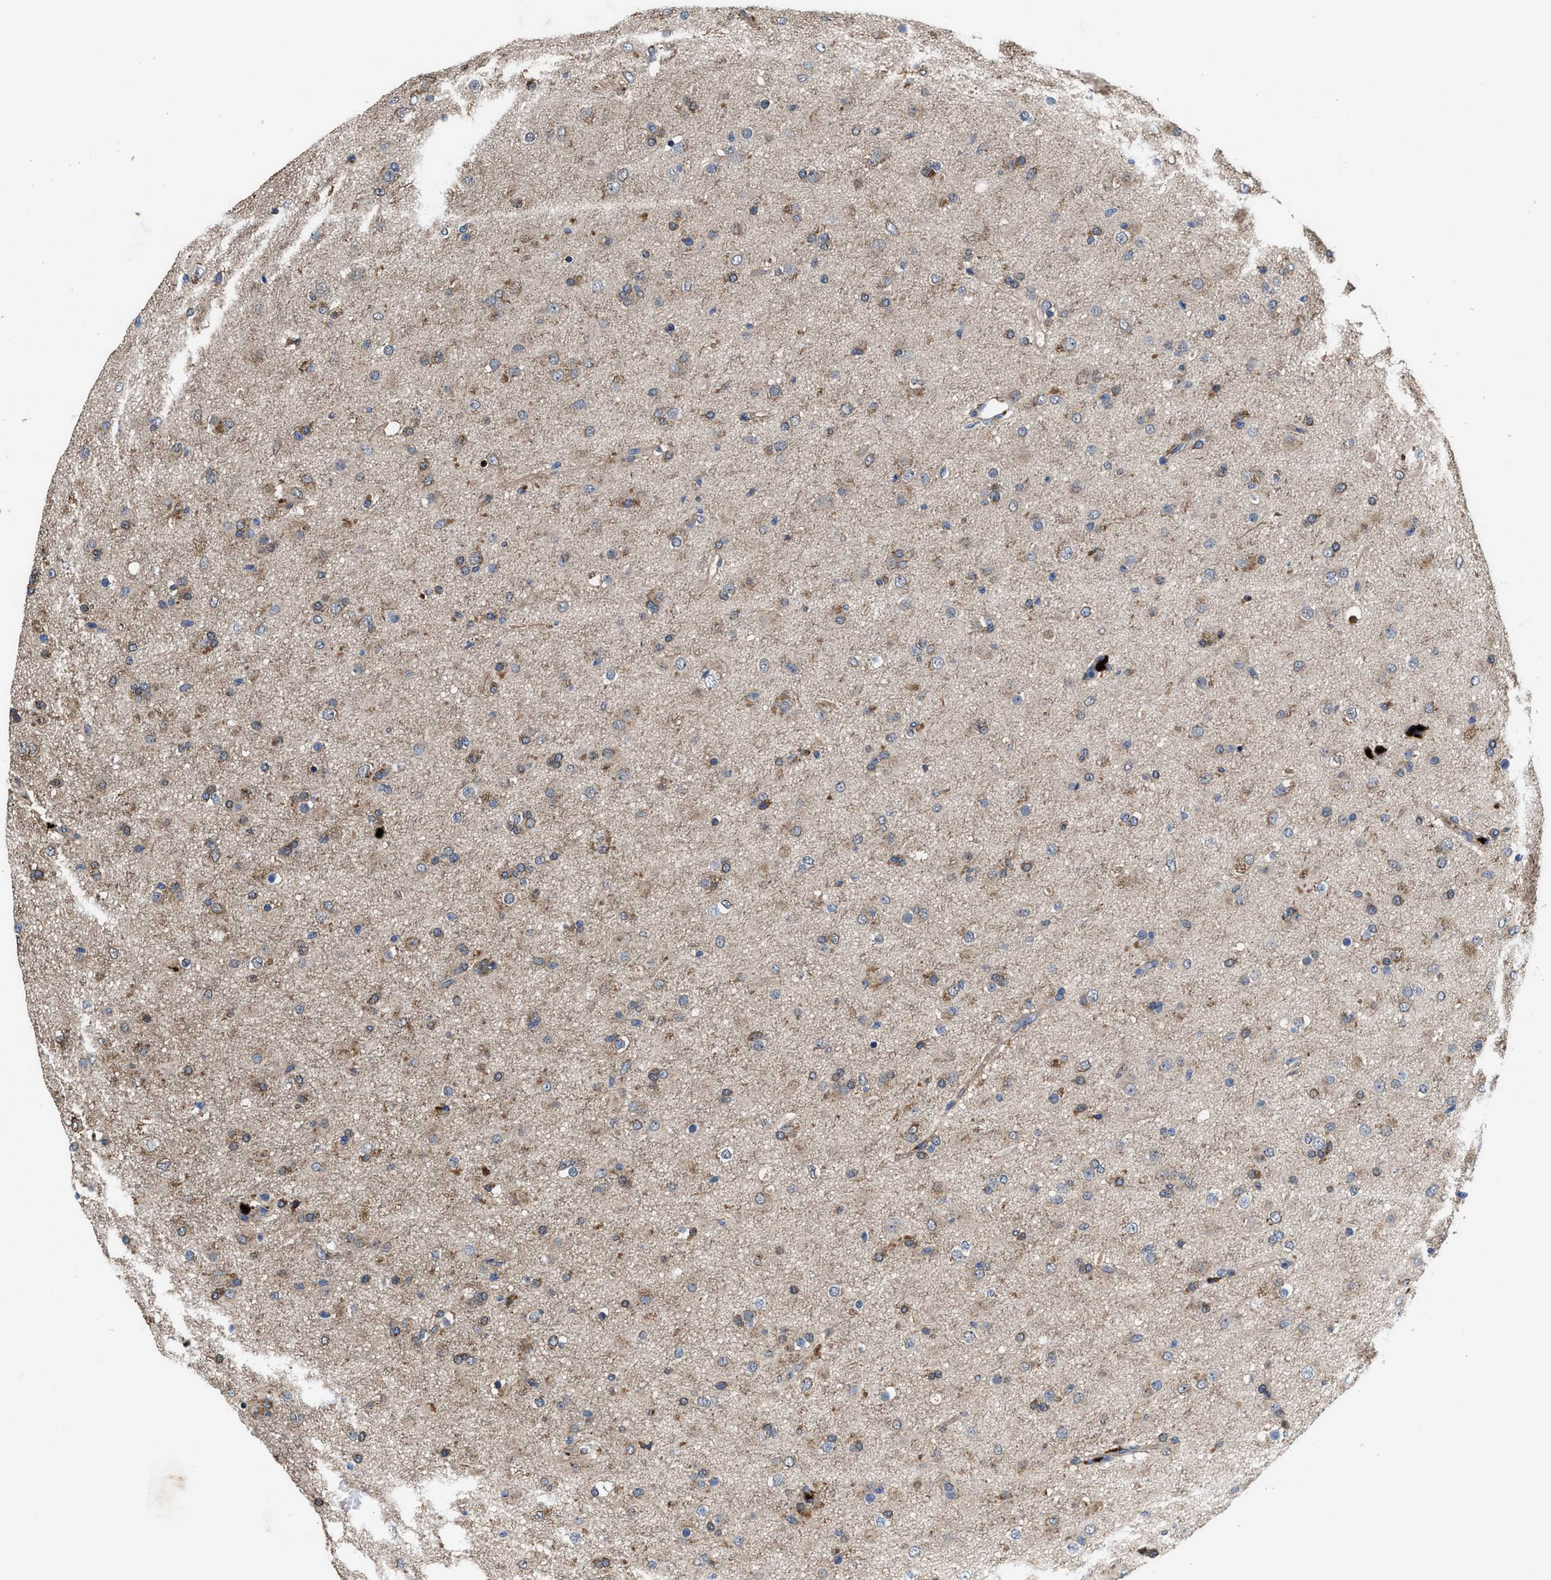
{"staining": {"intensity": "moderate", "quantity": "25%-75%", "location": "cytoplasmic/membranous"}, "tissue": "glioma", "cell_type": "Tumor cells", "image_type": "cancer", "snomed": [{"axis": "morphology", "description": "Glioma, malignant, Low grade"}, {"axis": "topography", "description": "Brain"}], "caption": "A histopathology image of malignant glioma (low-grade) stained for a protein demonstrates moderate cytoplasmic/membranous brown staining in tumor cells. Ihc stains the protein of interest in brown and the nuclei are stained blue.", "gene": "IDNK", "patient": {"sex": "male", "age": 65}}